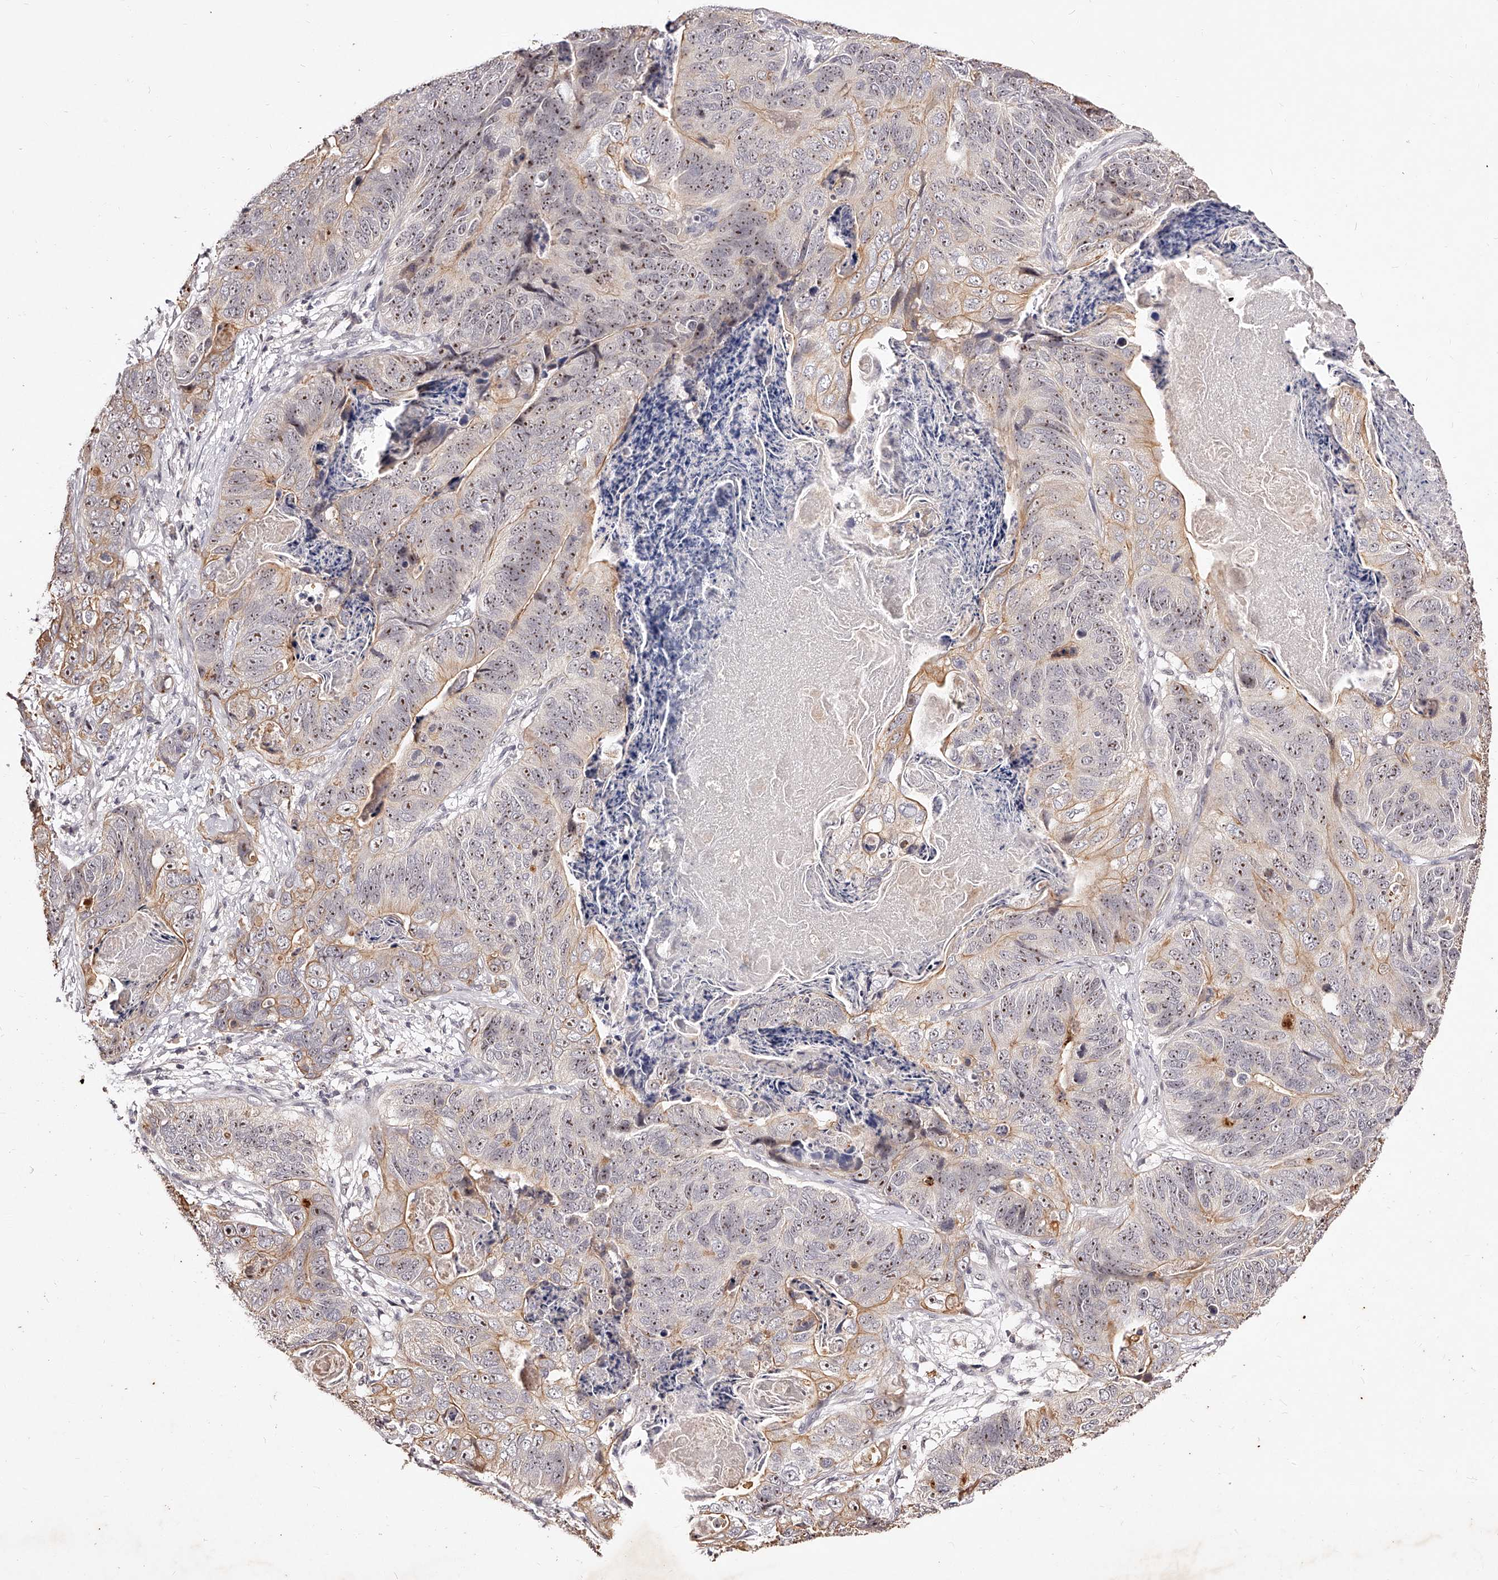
{"staining": {"intensity": "weak", "quantity": ">75%", "location": "cytoplasmic/membranous,nuclear"}, "tissue": "stomach cancer", "cell_type": "Tumor cells", "image_type": "cancer", "snomed": [{"axis": "morphology", "description": "Normal tissue, NOS"}, {"axis": "morphology", "description": "Adenocarcinoma, NOS"}, {"axis": "topography", "description": "Stomach"}], "caption": "An IHC image of tumor tissue is shown. Protein staining in brown shows weak cytoplasmic/membranous and nuclear positivity in adenocarcinoma (stomach) within tumor cells.", "gene": "PHACTR1", "patient": {"sex": "female", "age": 89}}